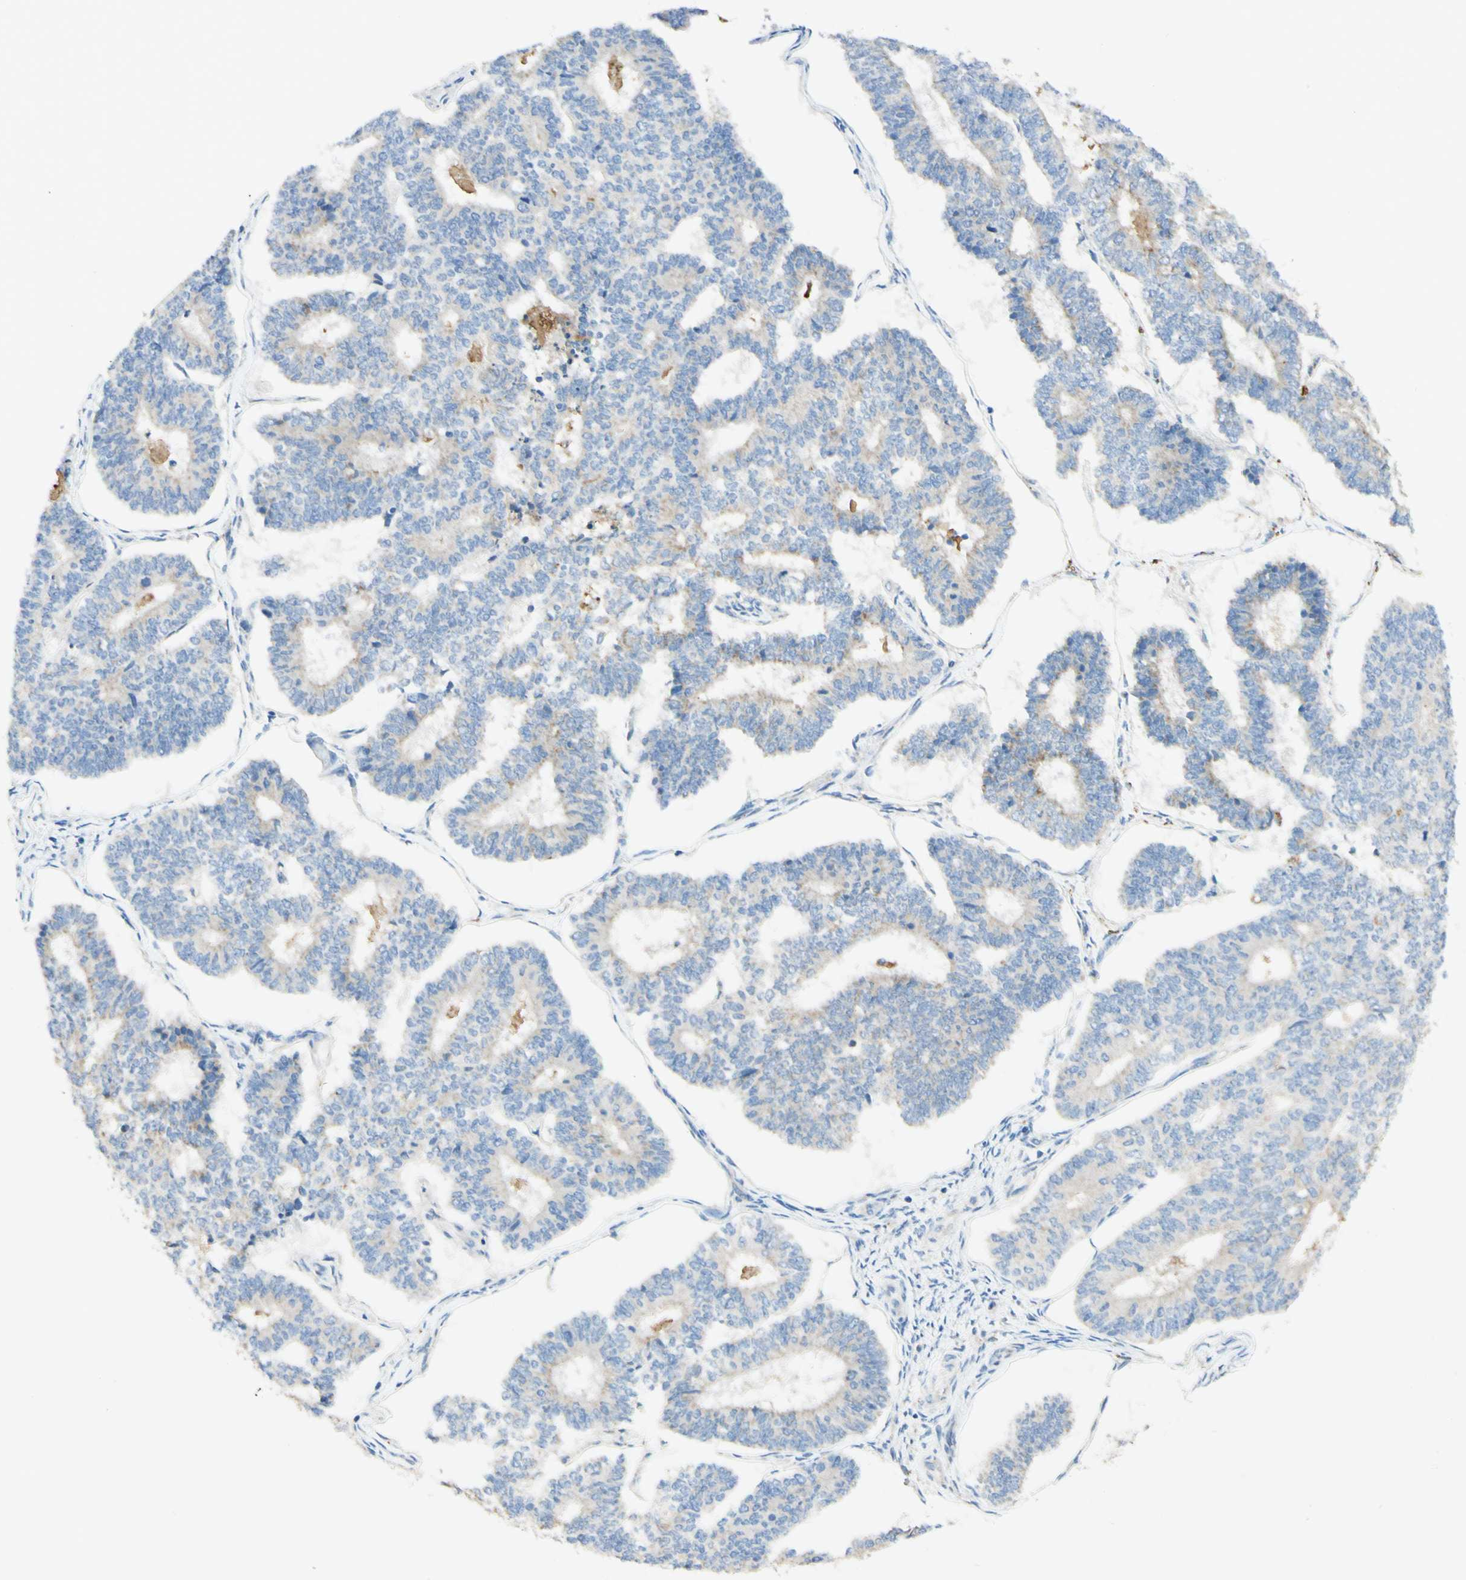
{"staining": {"intensity": "weak", "quantity": "25%-75%", "location": "cytoplasmic/membranous"}, "tissue": "endometrial cancer", "cell_type": "Tumor cells", "image_type": "cancer", "snomed": [{"axis": "morphology", "description": "Adenocarcinoma, NOS"}, {"axis": "topography", "description": "Endometrium"}], "caption": "Immunohistochemistry (IHC) staining of adenocarcinoma (endometrial), which reveals low levels of weak cytoplasmic/membranous expression in approximately 25%-75% of tumor cells indicating weak cytoplasmic/membranous protein expression. The staining was performed using DAB (brown) for protein detection and nuclei were counterstained in hematoxylin (blue).", "gene": "ARMC10", "patient": {"sex": "female", "age": 70}}